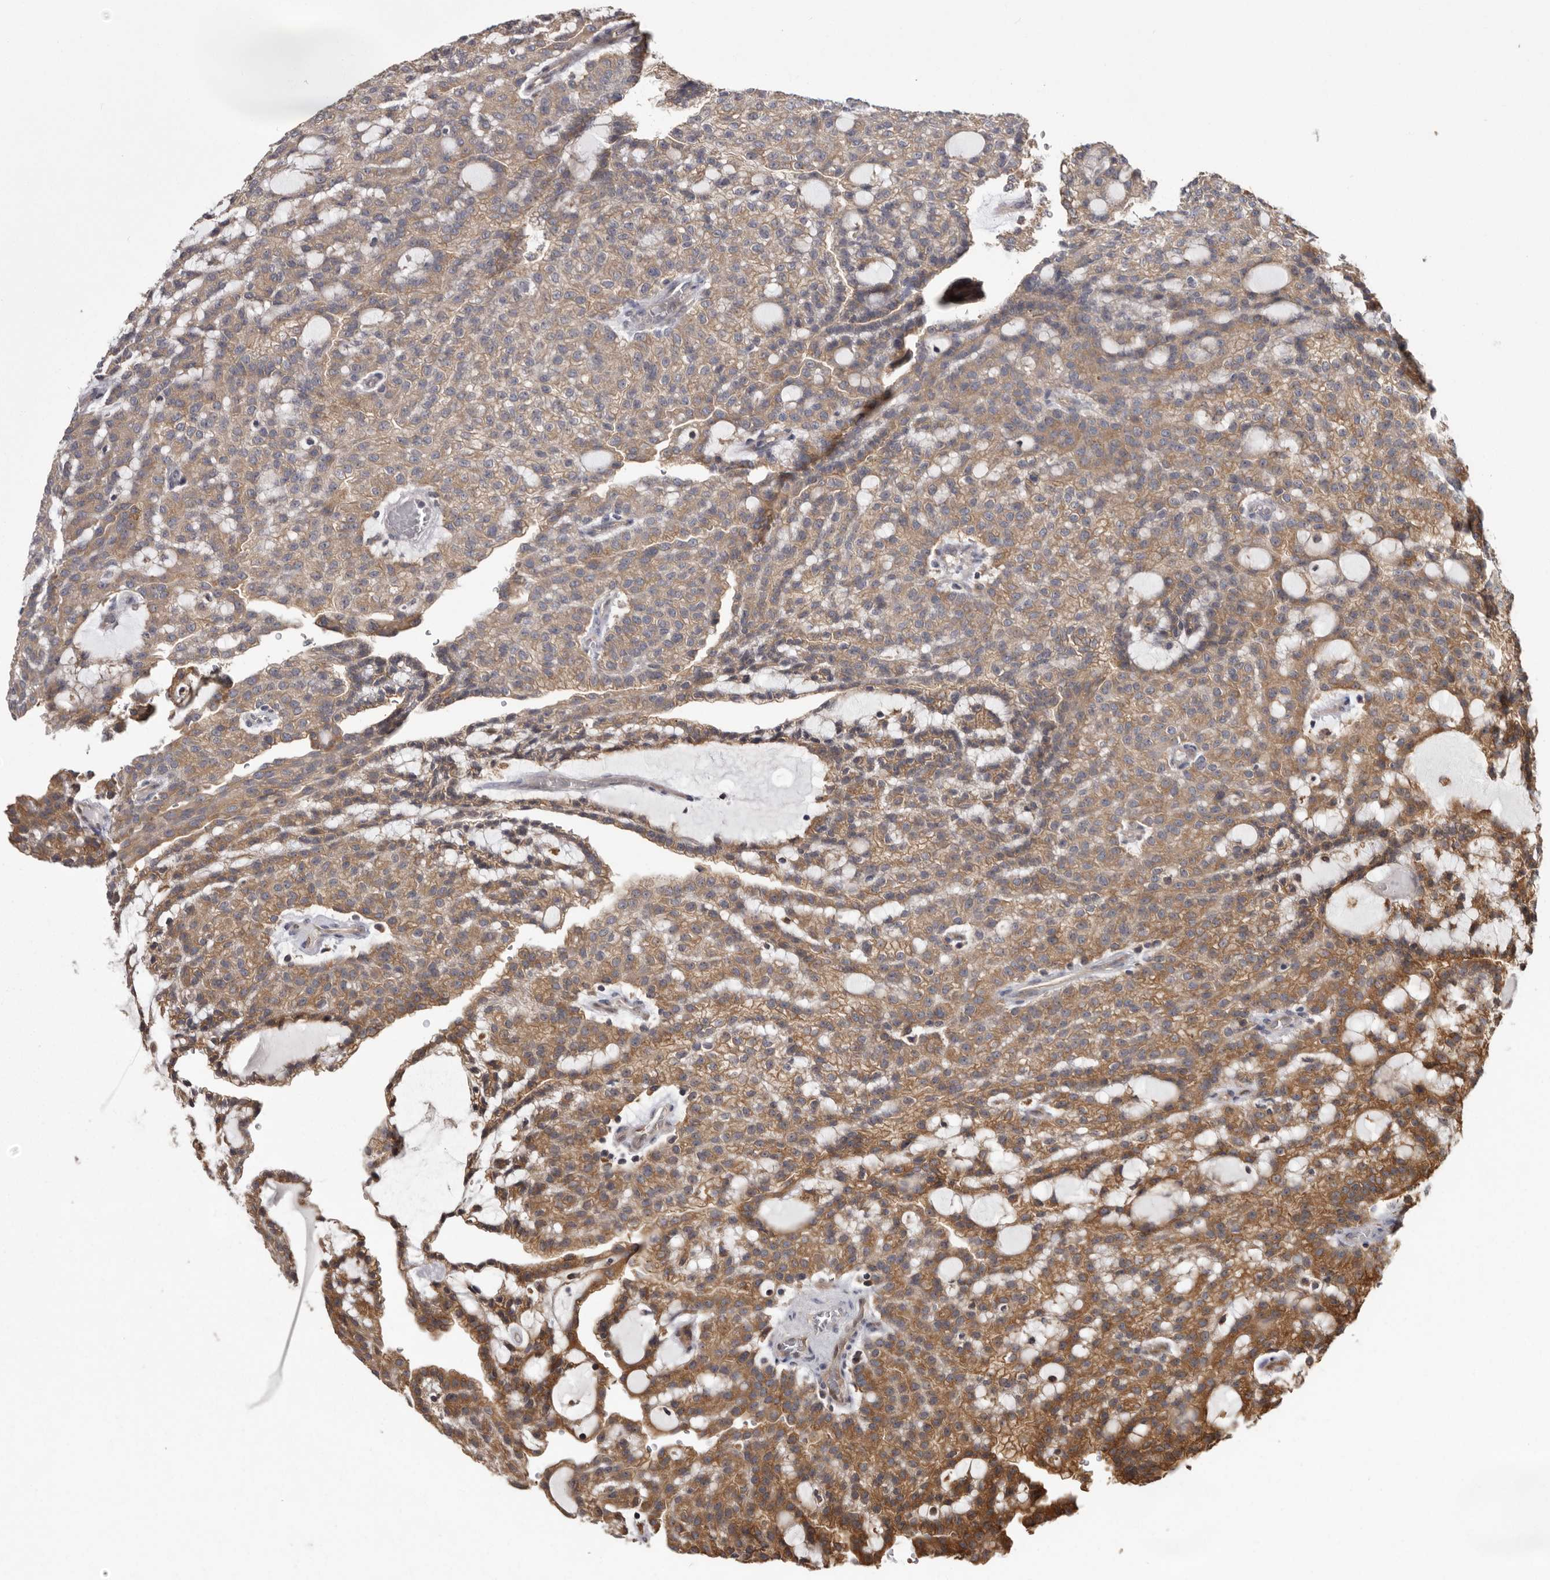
{"staining": {"intensity": "moderate", "quantity": ">75%", "location": "cytoplasmic/membranous"}, "tissue": "renal cancer", "cell_type": "Tumor cells", "image_type": "cancer", "snomed": [{"axis": "morphology", "description": "Adenocarcinoma, NOS"}, {"axis": "topography", "description": "Kidney"}], "caption": "Immunohistochemistry (IHC) staining of adenocarcinoma (renal), which demonstrates medium levels of moderate cytoplasmic/membranous positivity in about >75% of tumor cells indicating moderate cytoplasmic/membranous protein positivity. The staining was performed using DAB (brown) for protein detection and nuclei were counterstained in hematoxylin (blue).", "gene": "DARS1", "patient": {"sex": "male", "age": 63}}